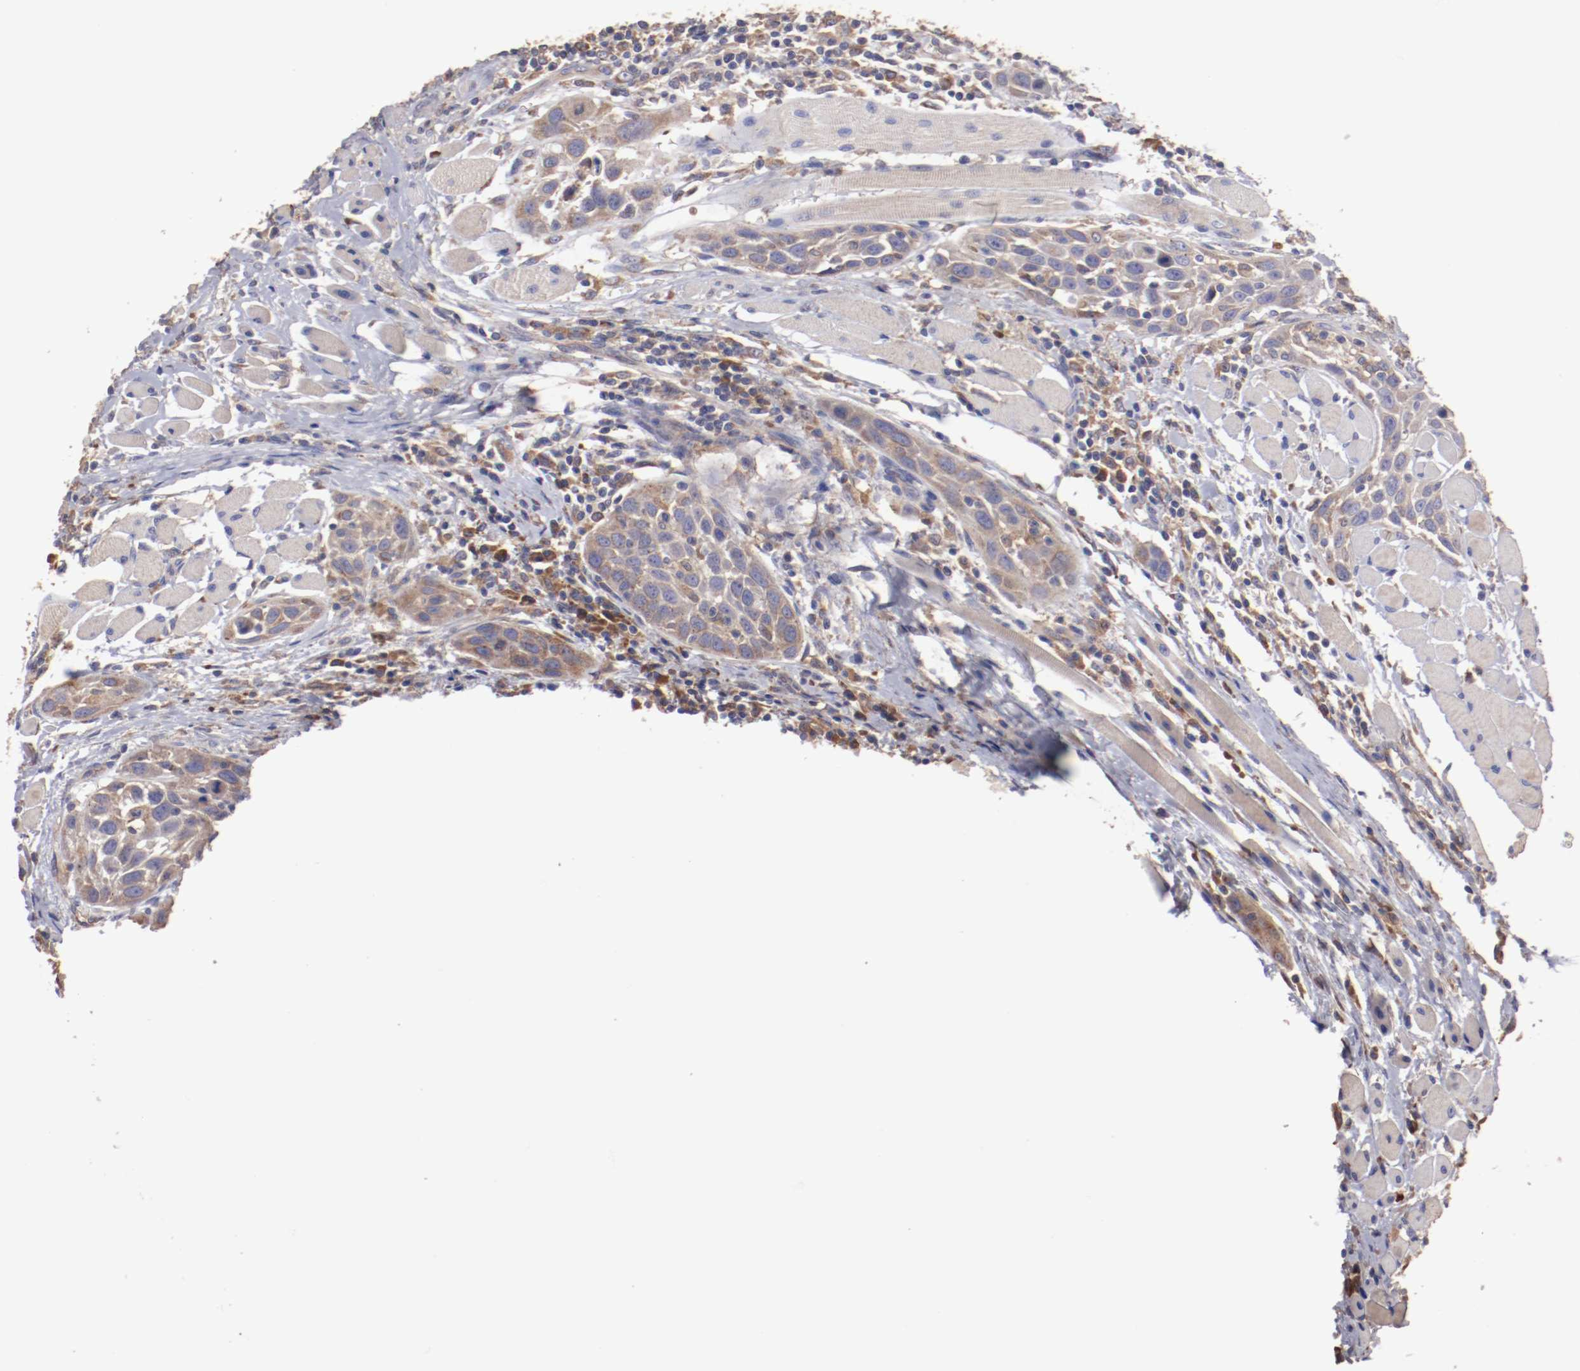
{"staining": {"intensity": "weak", "quantity": "<25%", "location": "cytoplasmic/membranous"}, "tissue": "head and neck cancer", "cell_type": "Tumor cells", "image_type": "cancer", "snomed": [{"axis": "morphology", "description": "Squamous cell carcinoma, NOS"}, {"axis": "topography", "description": "Oral tissue"}, {"axis": "topography", "description": "Head-Neck"}], "caption": "A micrograph of head and neck cancer stained for a protein demonstrates no brown staining in tumor cells. (Immunohistochemistry, brightfield microscopy, high magnification).", "gene": "NFKBIE", "patient": {"sex": "female", "age": 50}}